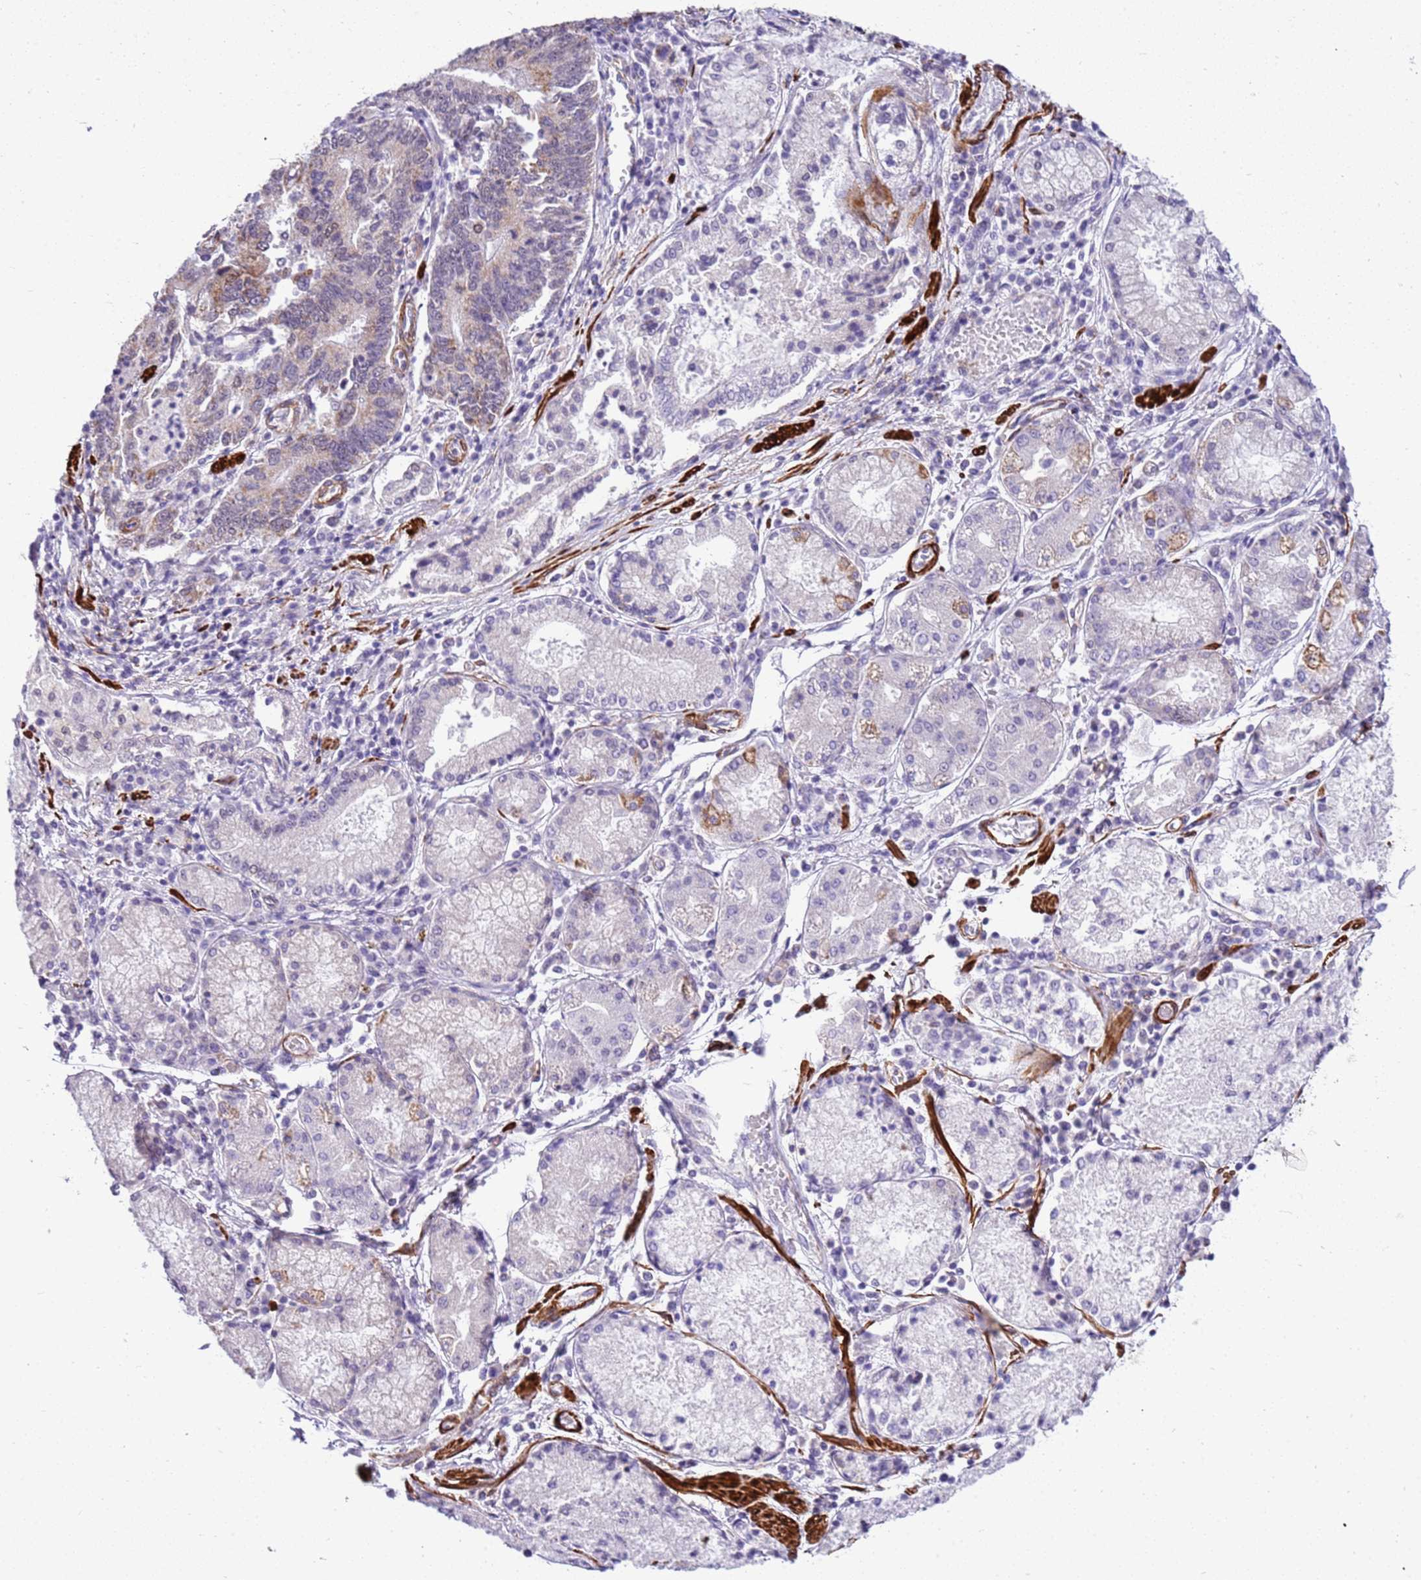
{"staining": {"intensity": "negative", "quantity": "none", "location": "none"}, "tissue": "stomach cancer", "cell_type": "Tumor cells", "image_type": "cancer", "snomed": [{"axis": "morphology", "description": "Adenocarcinoma, NOS"}, {"axis": "topography", "description": "Stomach"}], "caption": "This is a image of IHC staining of adenocarcinoma (stomach), which shows no staining in tumor cells.", "gene": "SMIM4", "patient": {"sex": "male", "age": 59}}